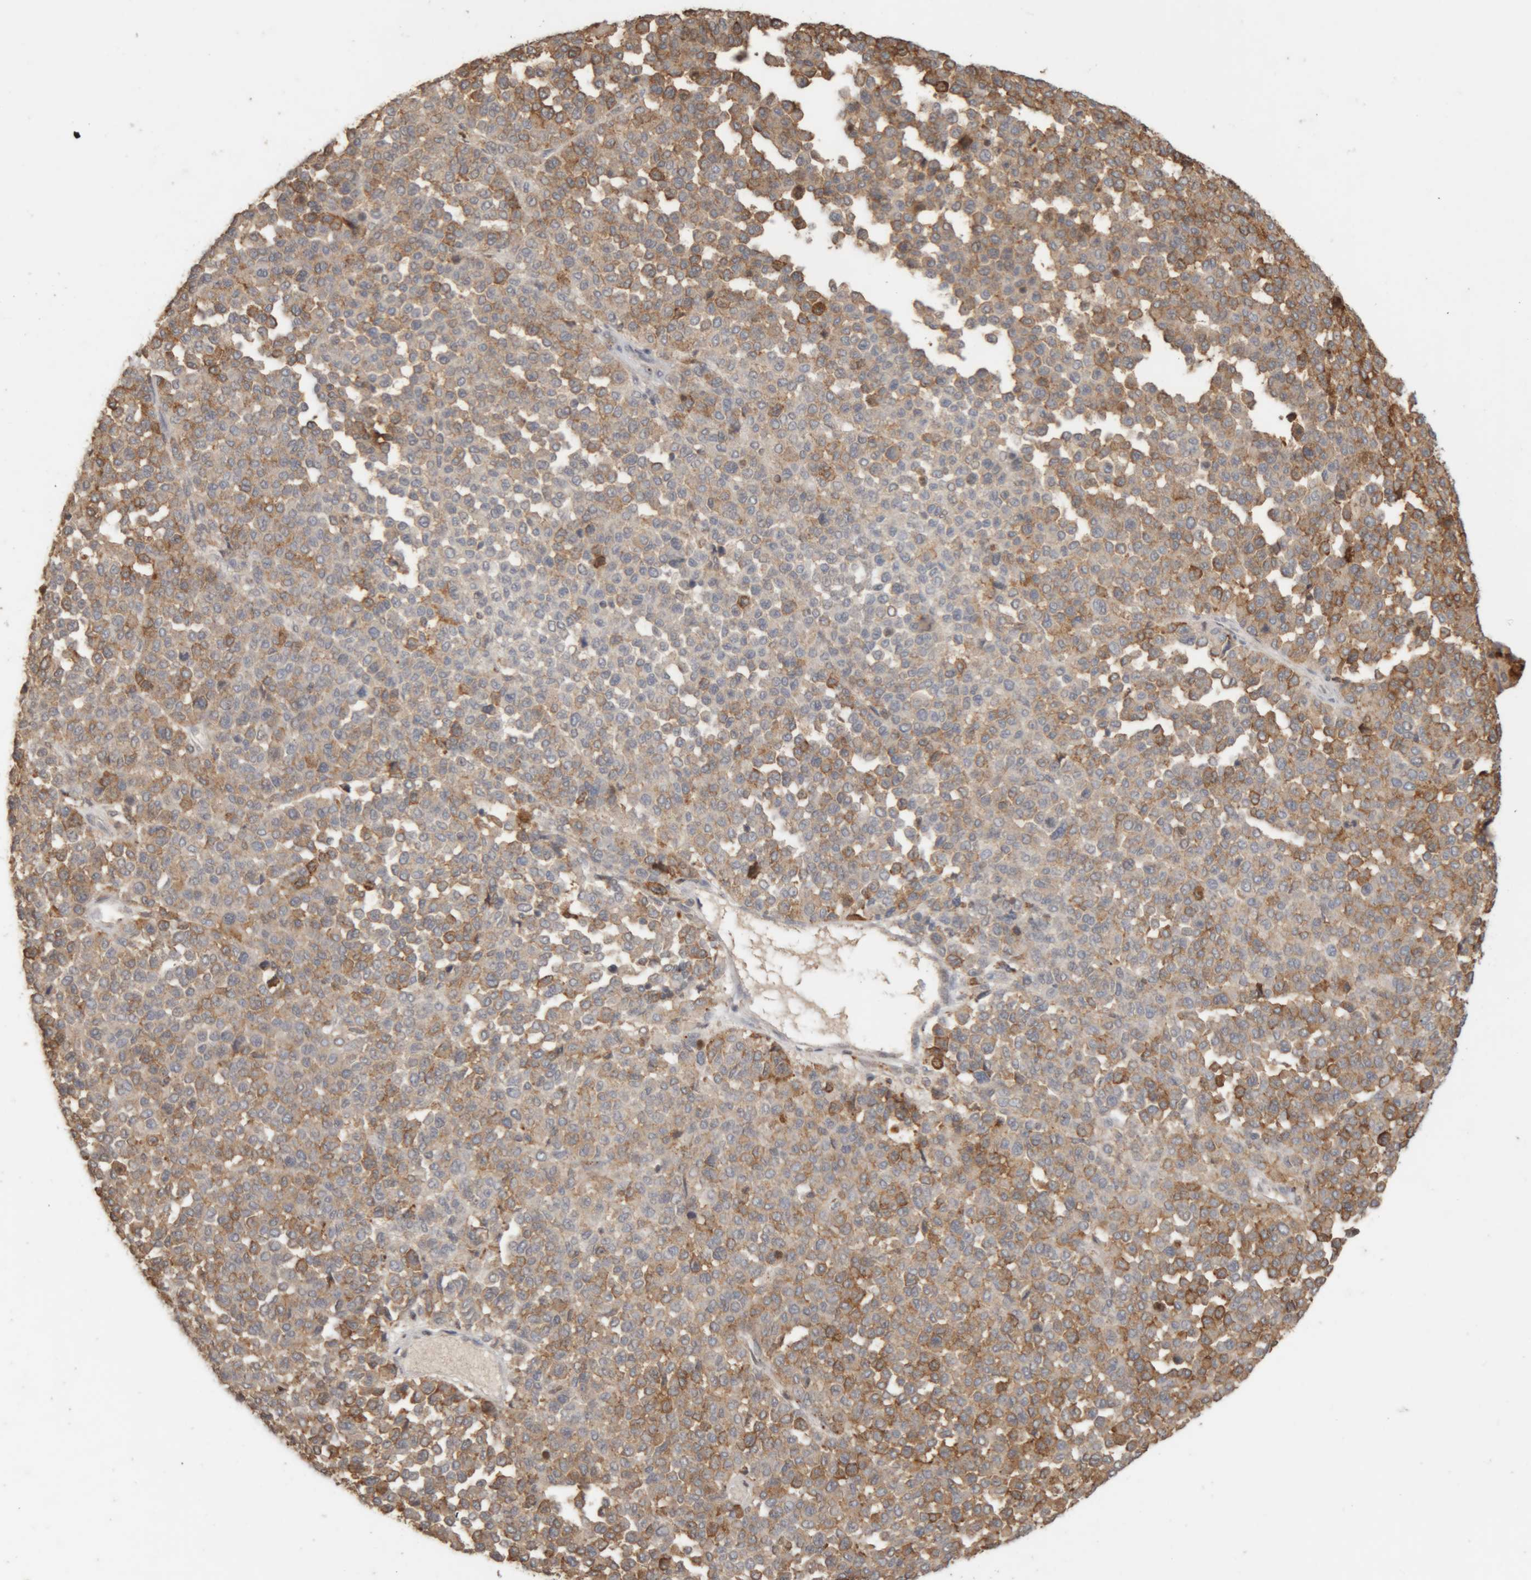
{"staining": {"intensity": "moderate", "quantity": ">75%", "location": "cytoplasmic/membranous"}, "tissue": "melanoma", "cell_type": "Tumor cells", "image_type": "cancer", "snomed": [{"axis": "morphology", "description": "Malignant melanoma, Metastatic site"}, {"axis": "topography", "description": "Pancreas"}], "caption": "This image reveals immunohistochemistry (IHC) staining of melanoma, with medium moderate cytoplasmic/membranous expression in approximately >75% of tumor cells.", "gene": "ARSA", "patient": {"sex": "female", "age": 30}}